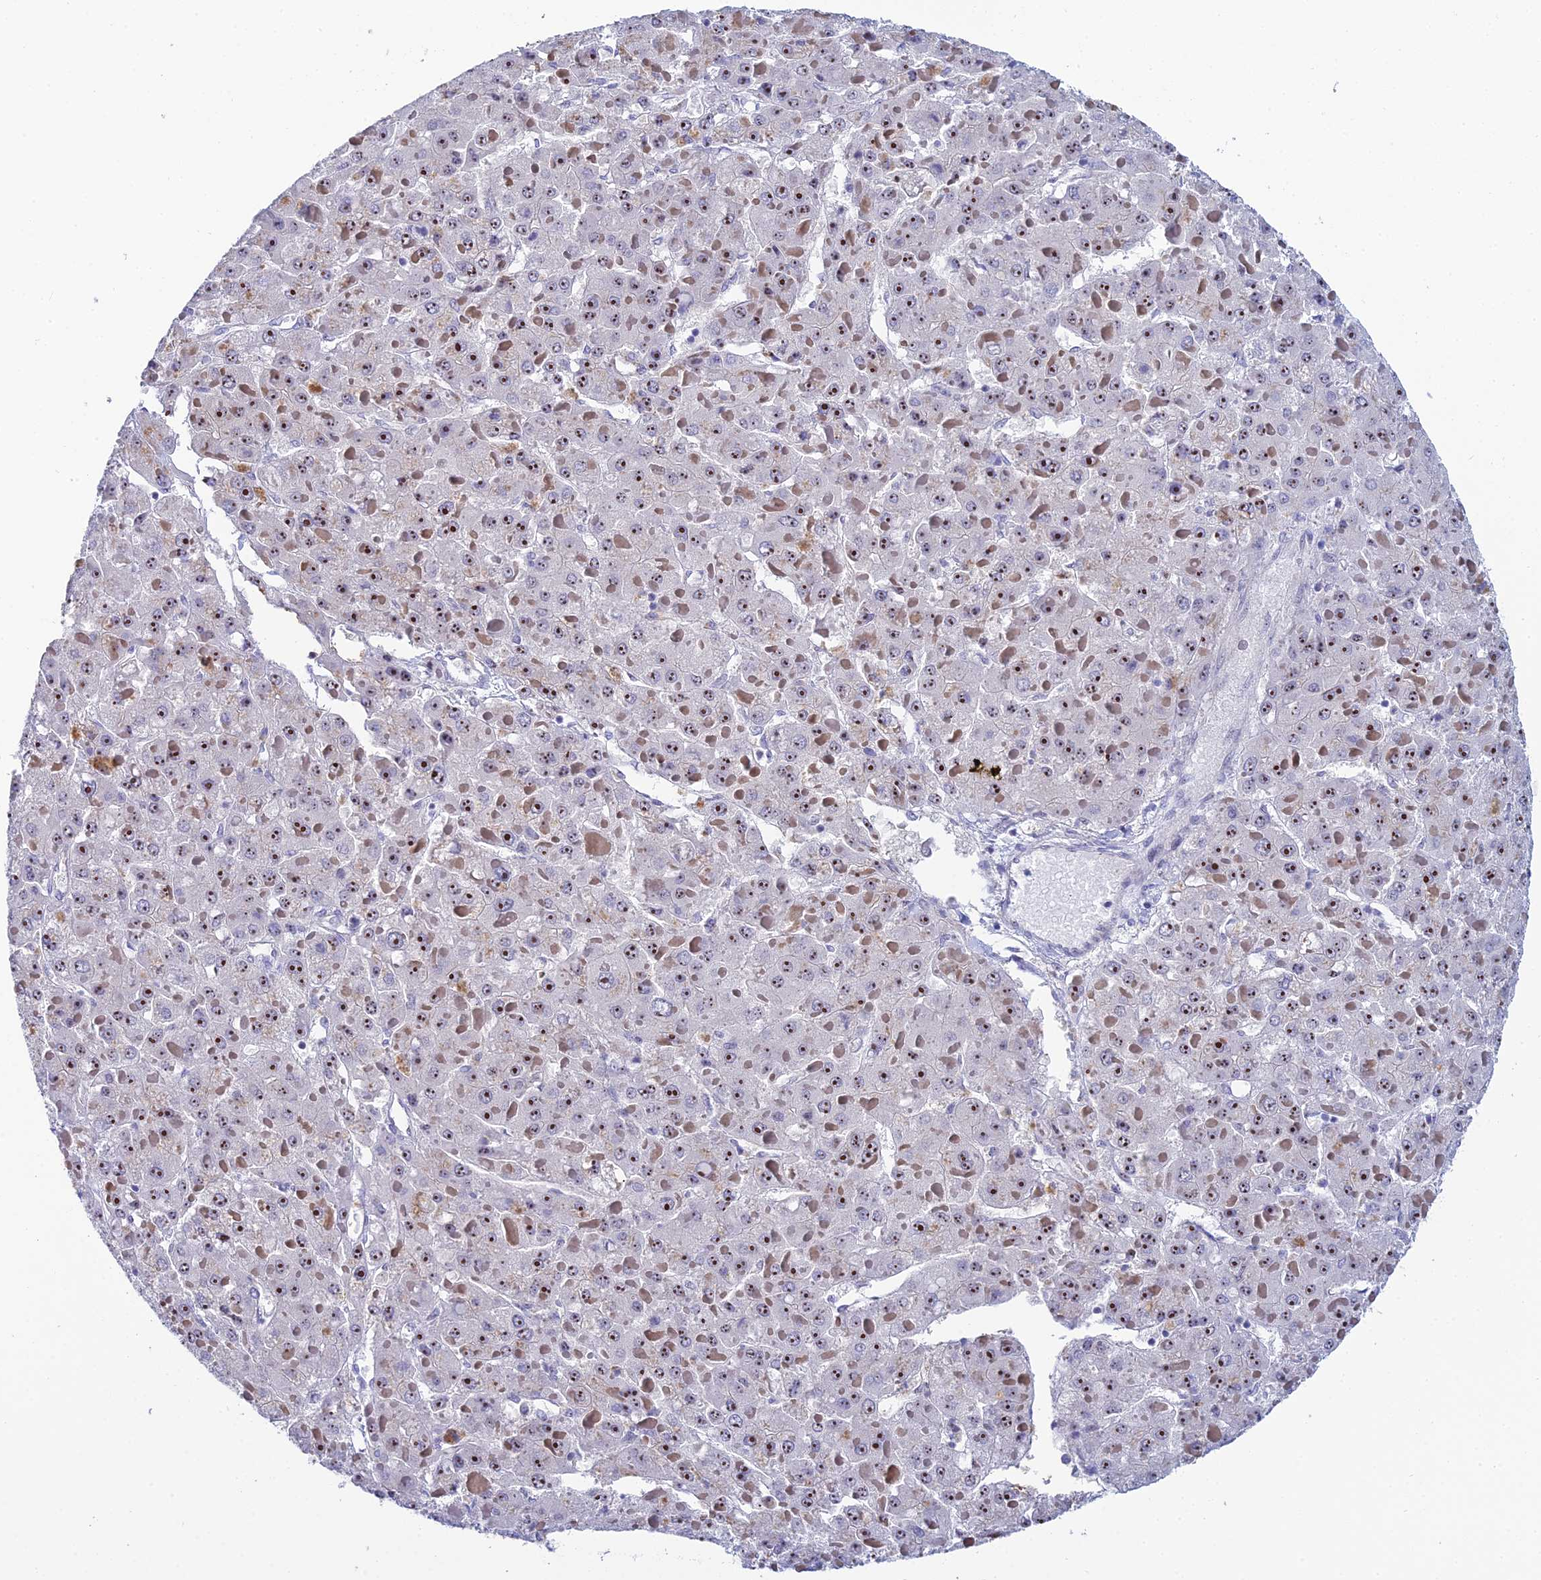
{"staining": {"intensity": "moderate", "quantity": ">75%", "location": "nuclear"}, "tissue": "liver cancer", "cell_type": "Tumor cells", "image_type": "cancer", "snomed": [{"axis": "morphology", "description": "Carcinoma, Hepatocellular, NOS"}, {"axis": "topography", "description": "Liver"}], "caption": "This micrograph demonstrates IHC staining of hepatocellular carcinoma (liver), with medium moderate nuclear positivity in about >75% of tumor cells.", "gene": "PLPP4", "patient": {"sex": "female", "age": 73}}